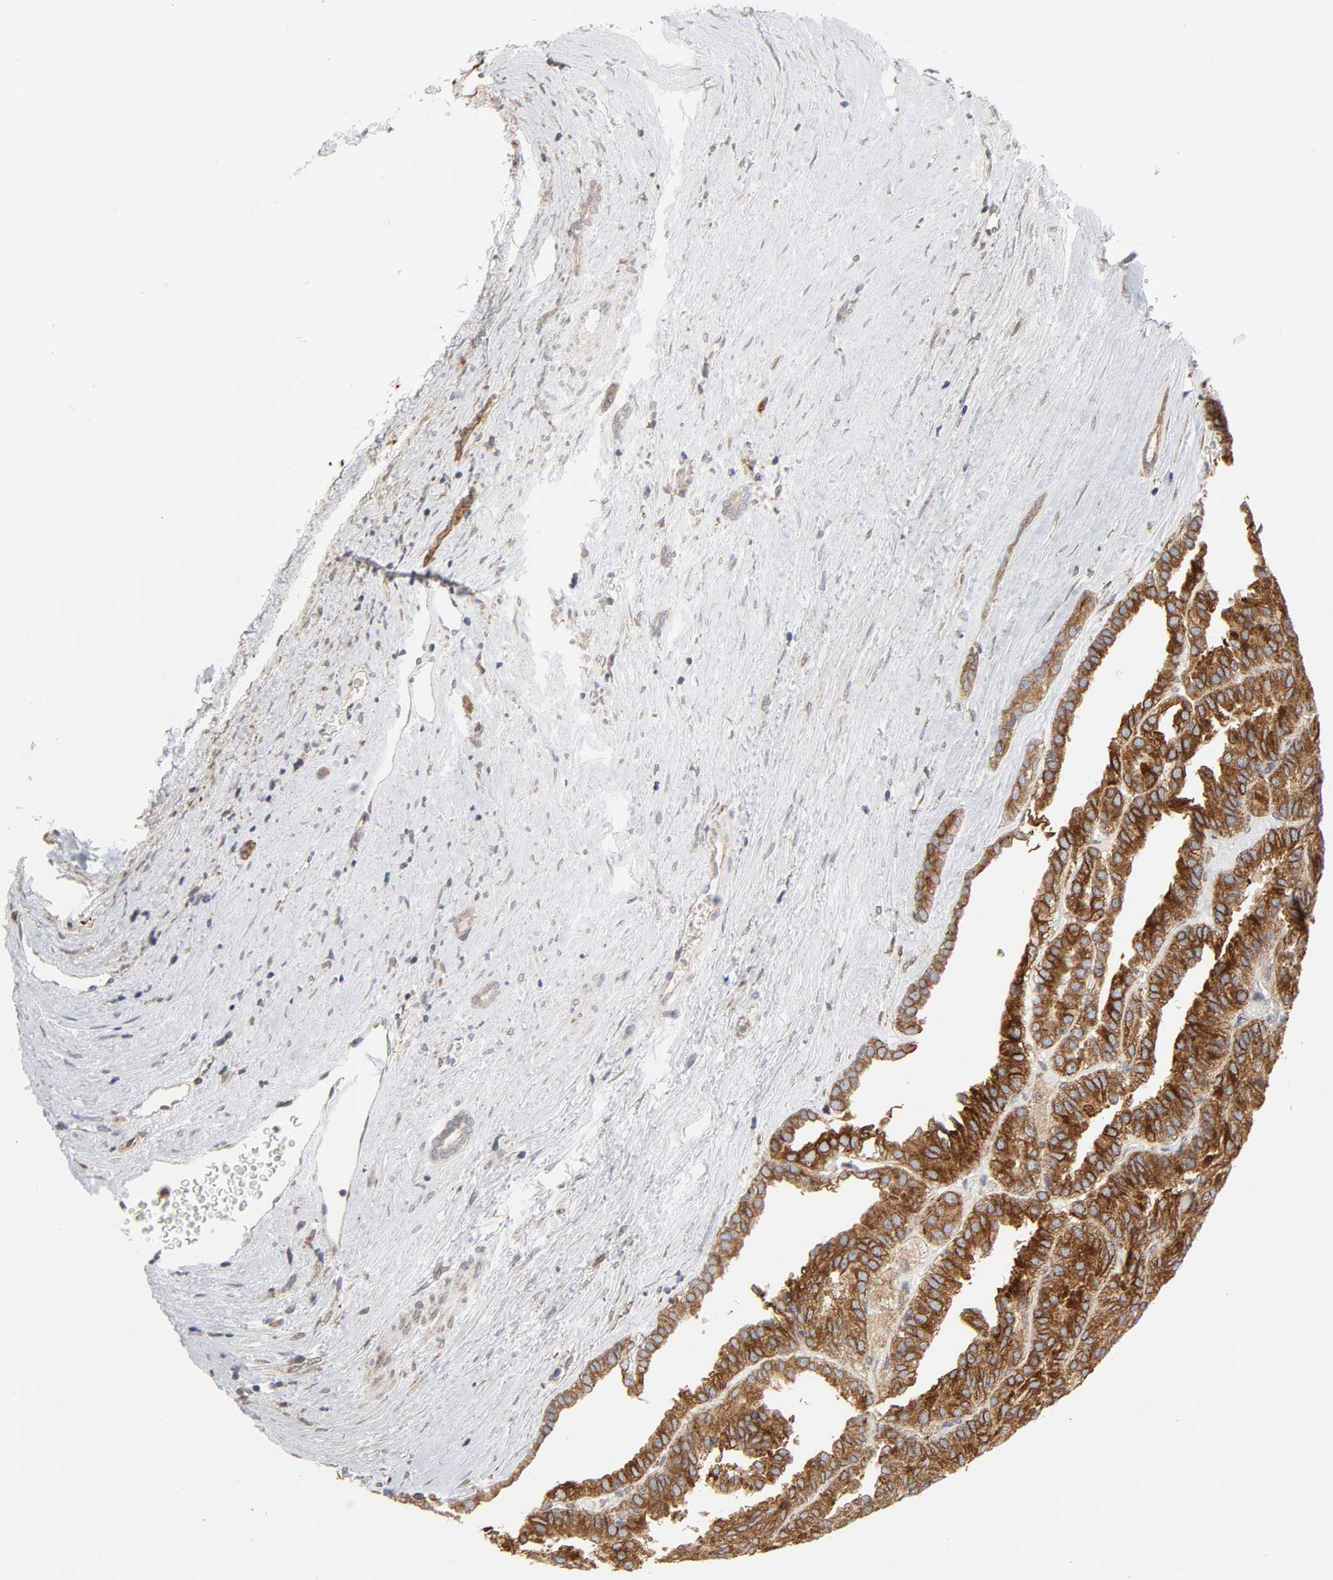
{"staining": {"intensity": "strong", "quantity": ">75%", "location": "cytoplasmic/membranous"}, "tissue": "renal cancer", "cell_type": "Tumor cells", "image_type": "cancer", "snomed": [{"axis": "morphology", "description": "Adenocarcinoma, NOS"}, {"axis": "topography", "description": "Kidney"}], "caption": "Protein expression analysis of human renal adenocarcinoma reveals strong cytoplasmic/membranous expression in about >75% of tumor cells.", "gene": "POR", "patient": {"sex": "male", "age": 46}}